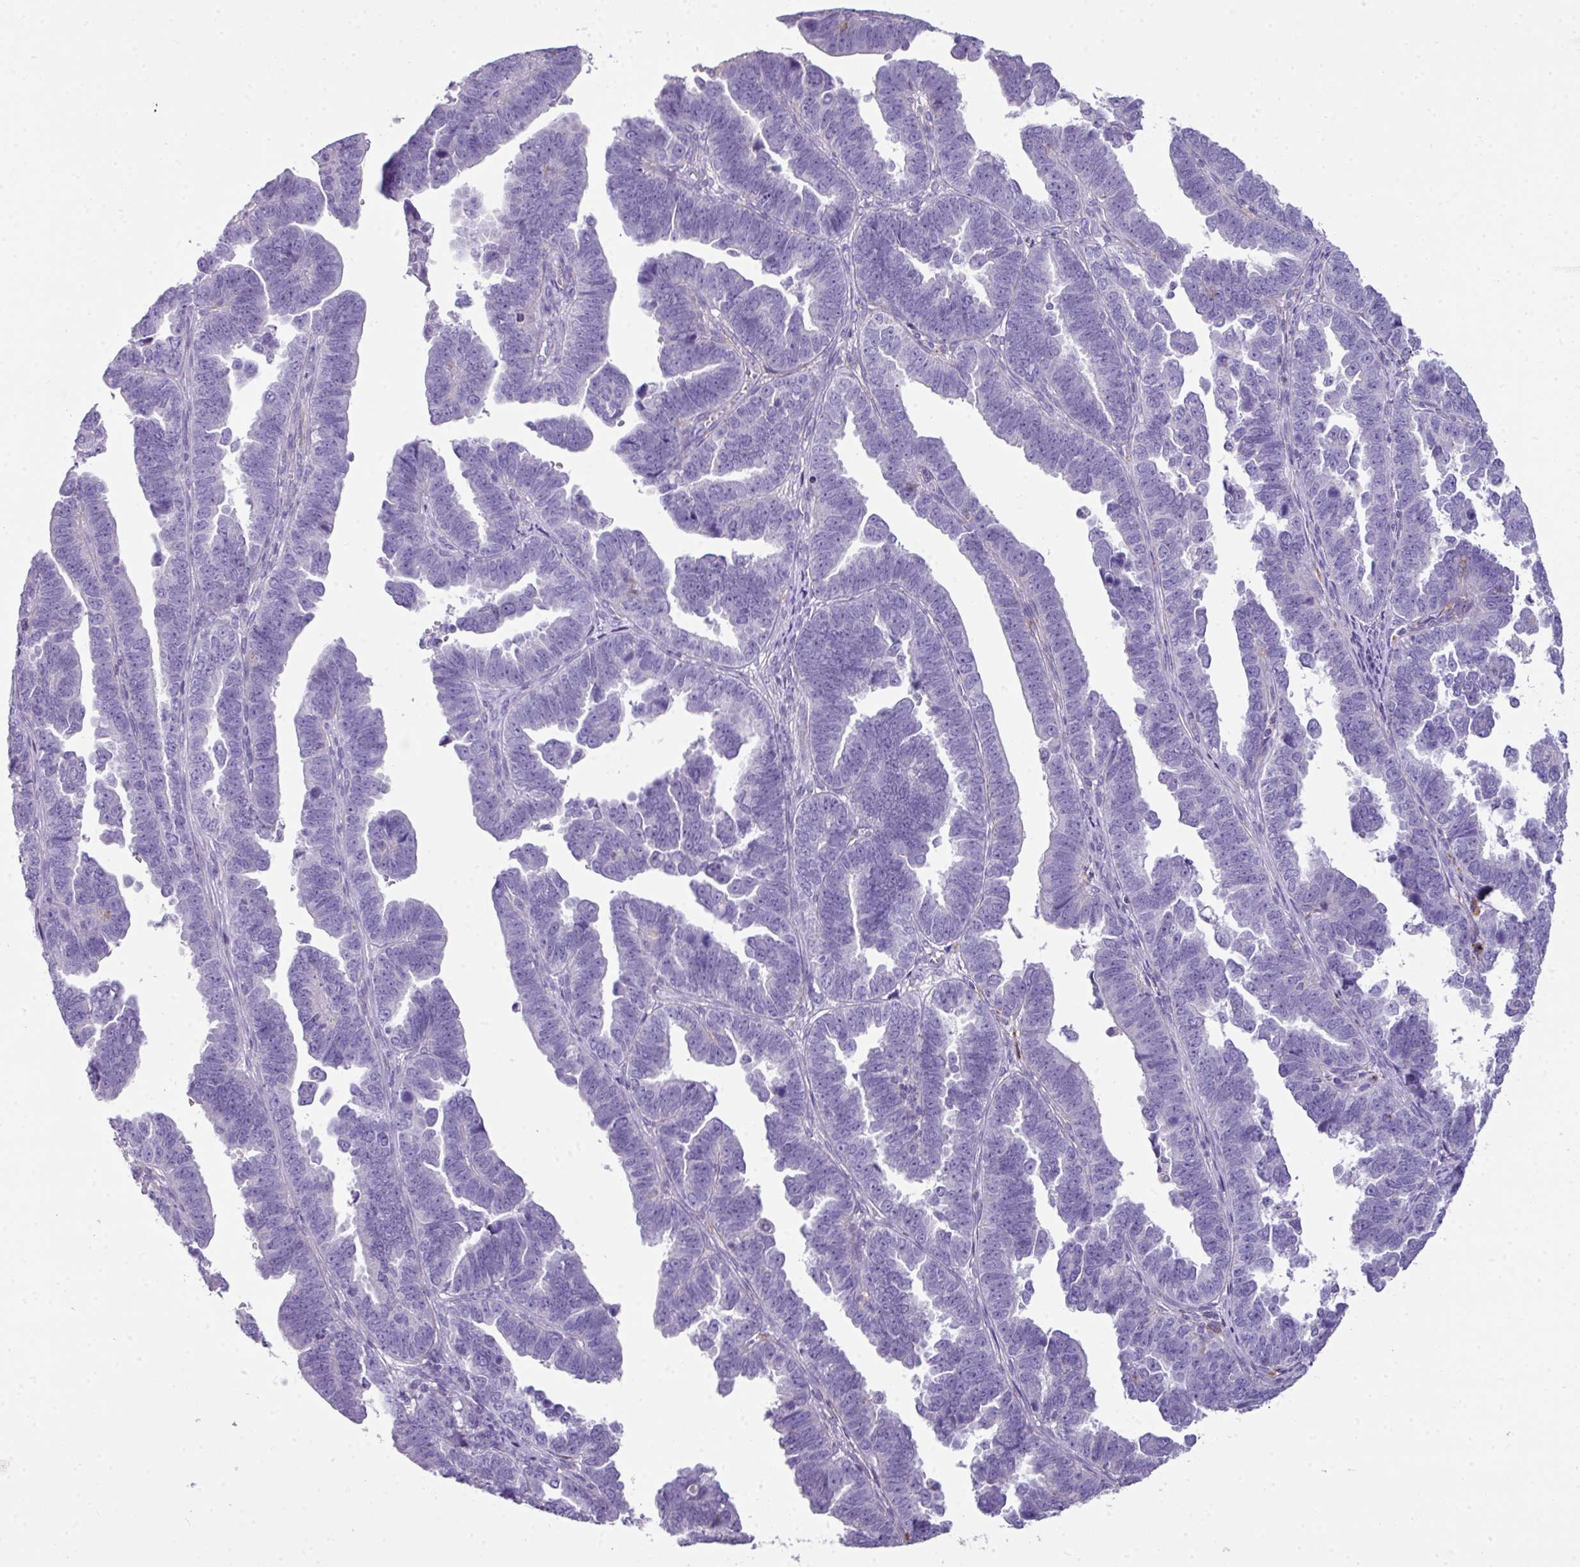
{"staining": {"intensity": "negative", "quantity": "none", "location": "none"}, "tissue": "endometrial cancer", "cell_type": "Tumor cells", "image_type": "cancer", "snomed": [{"axis": "morphology", "description": "Adenocarcinoma, NOS"}, {"axis": "topography", "description": "Endometrium"}], "caption": "The image shows no staining of tumor cells in endometrial adenocarcinoma. Nuclei are stained in blue.", "gene": "ZNF568", "patient": {"sex": "female", "age": 75}}